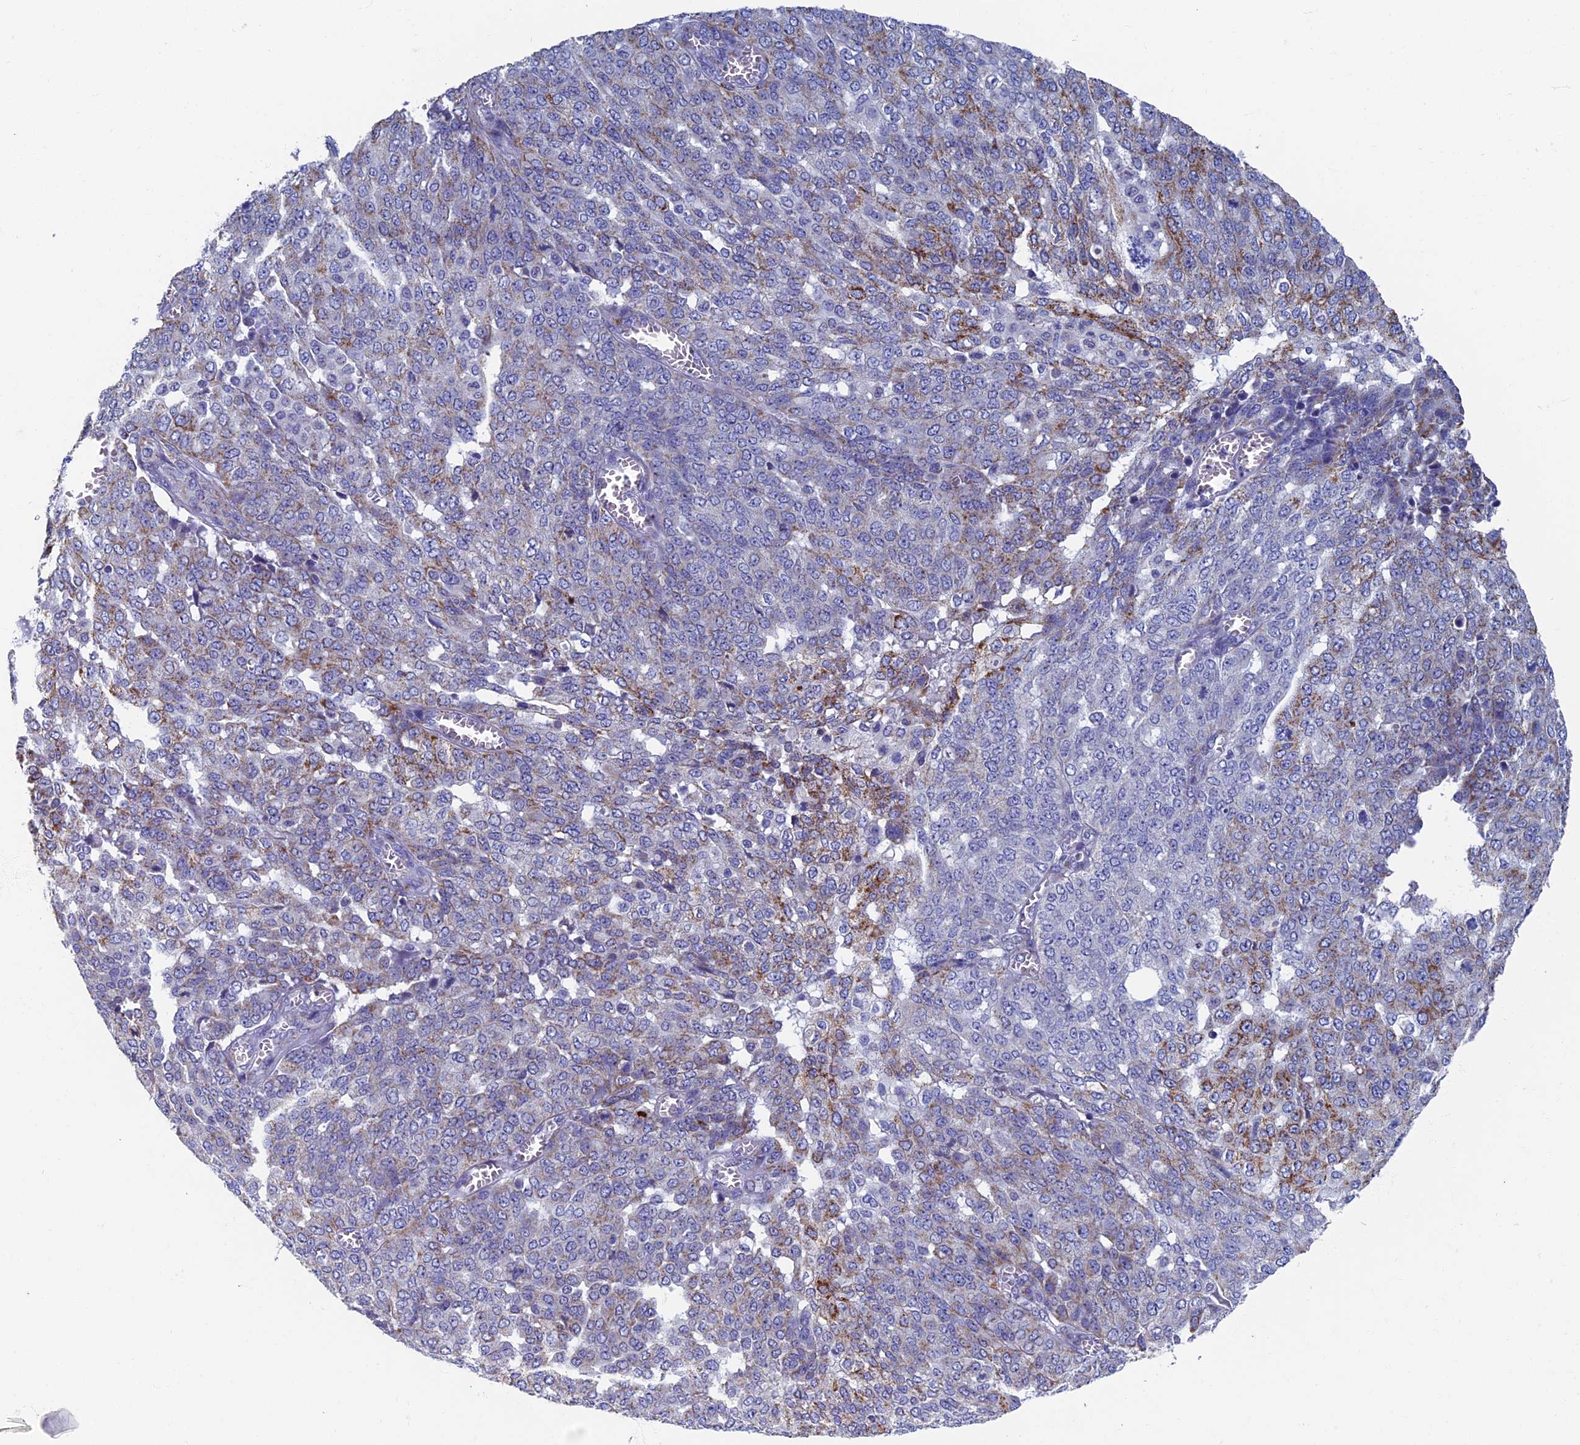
{"staining": {"intensity": "moderate", "quantity": "<25%", "location": "cytoplasmic/membranous"}, "tissue": "ovarian cancer", "cell_type": "Tumor cells", "image_type": "cancer", "snomed": [{"axis": "morphology", "description": "Cystadenocarcinoma, serous, NOS"}, {"axis": "topography", "description": "Soft tissue"}, {"axis": "topography", "description": "Ovary"}], "caption": "Human ovarian cancer stained with a protein marker demonstrates moderate staining in tumor cells.", "gene": "OAT", "patient": {"sex": "female", "age": 57}}